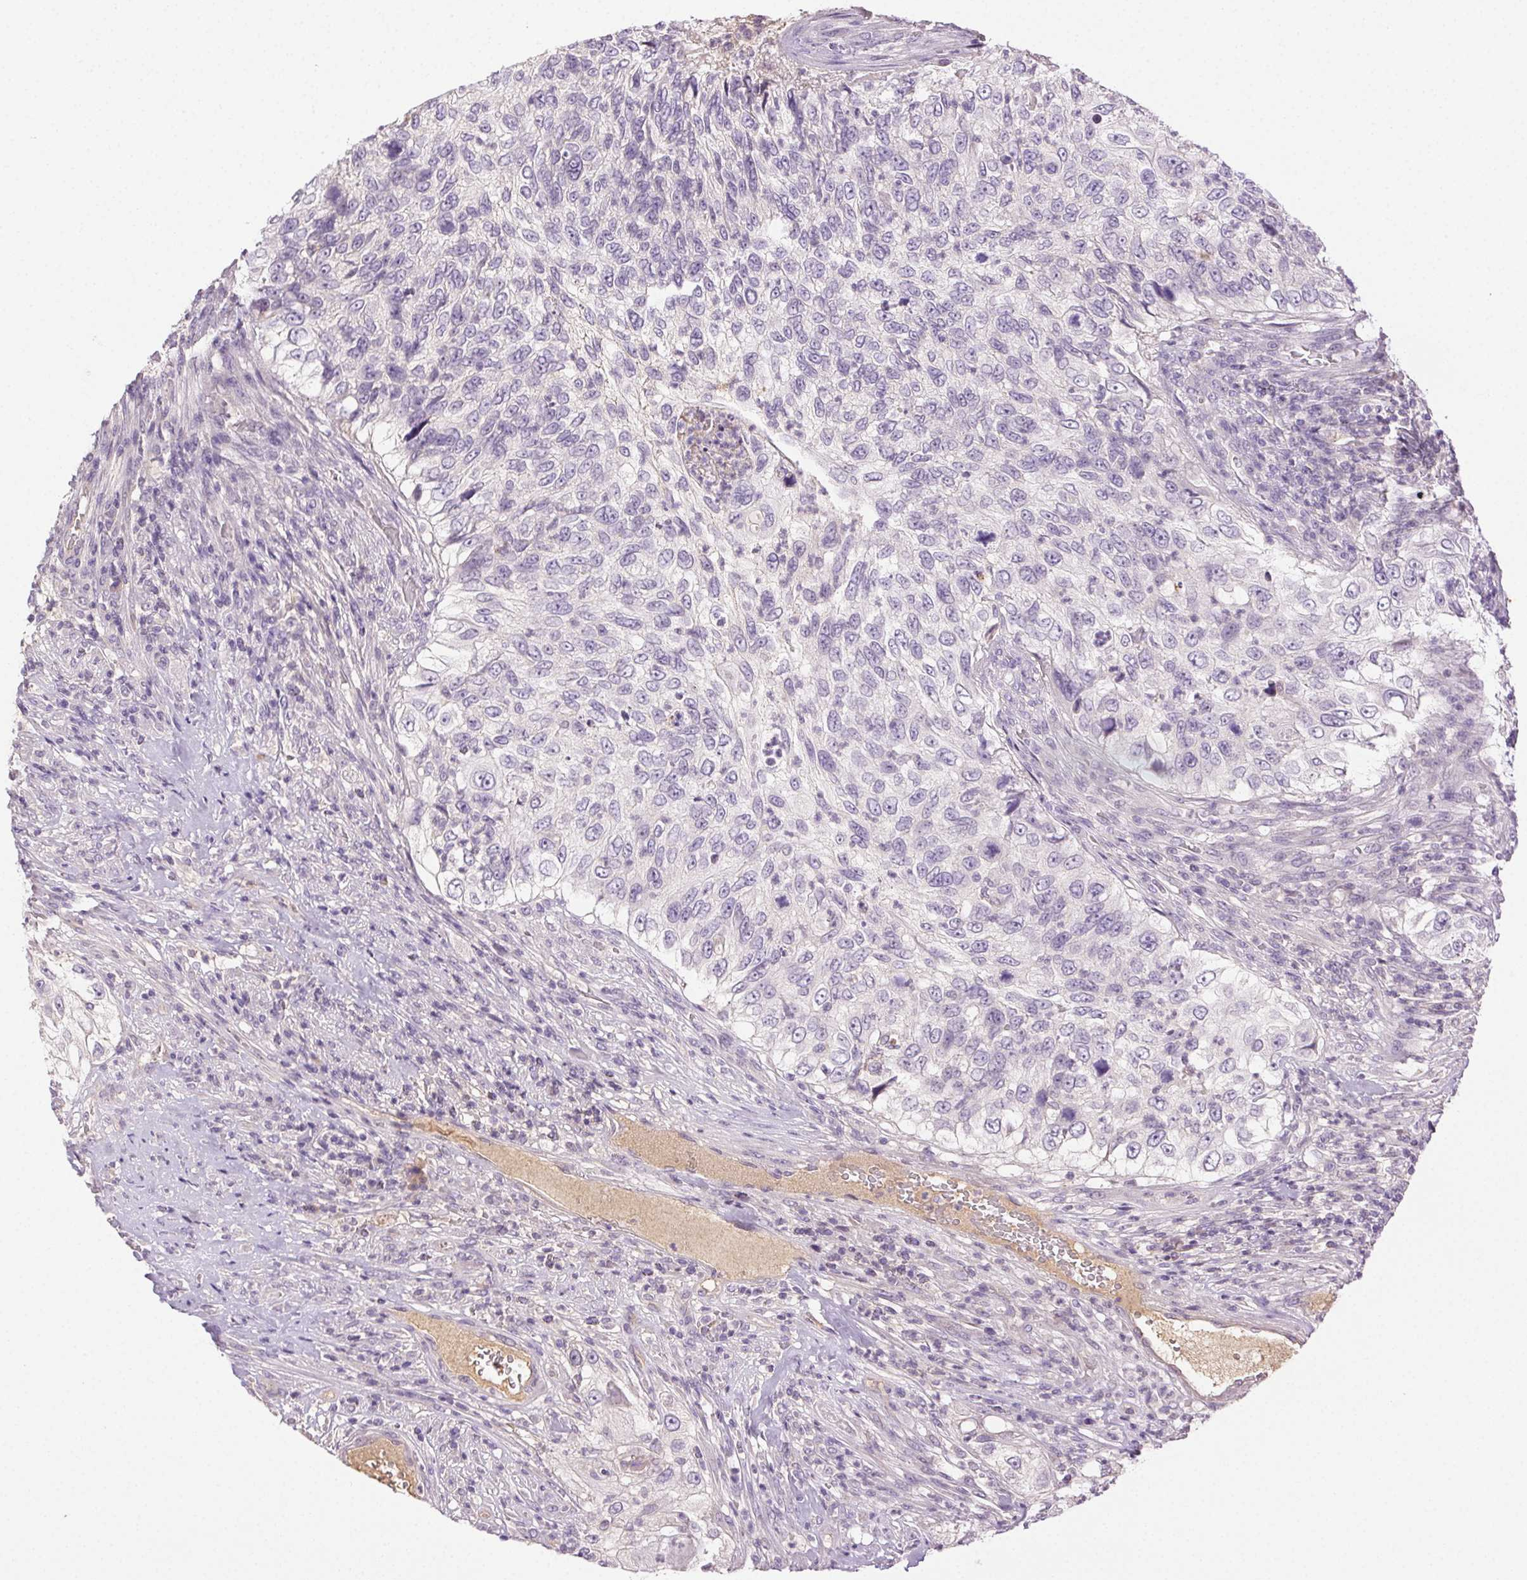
{"staining": {"intensity": "negative", "quantity": "none", "location": "none"}, "tissue": "urothelial cancer", "cell_type": "Tumor cells", "image_type": "cancer", "snomed": [{"axis": "morphology", "description": "Urothelial carcinoma, High grade"}, {"axis": "topography", "description": "Urinary bladder"}], "caption": "The immunohistochemistry photomicrograph has no significant staining in tumor cells of high-grade urothelial carcinoma tissue. (Stains: DAB IHC with hematoxylin counter stain, Microscopy: brightfield microscopy at high magnification).", "gene": "BPIFB2", "patient": {"sex": "female", "age": 60}}